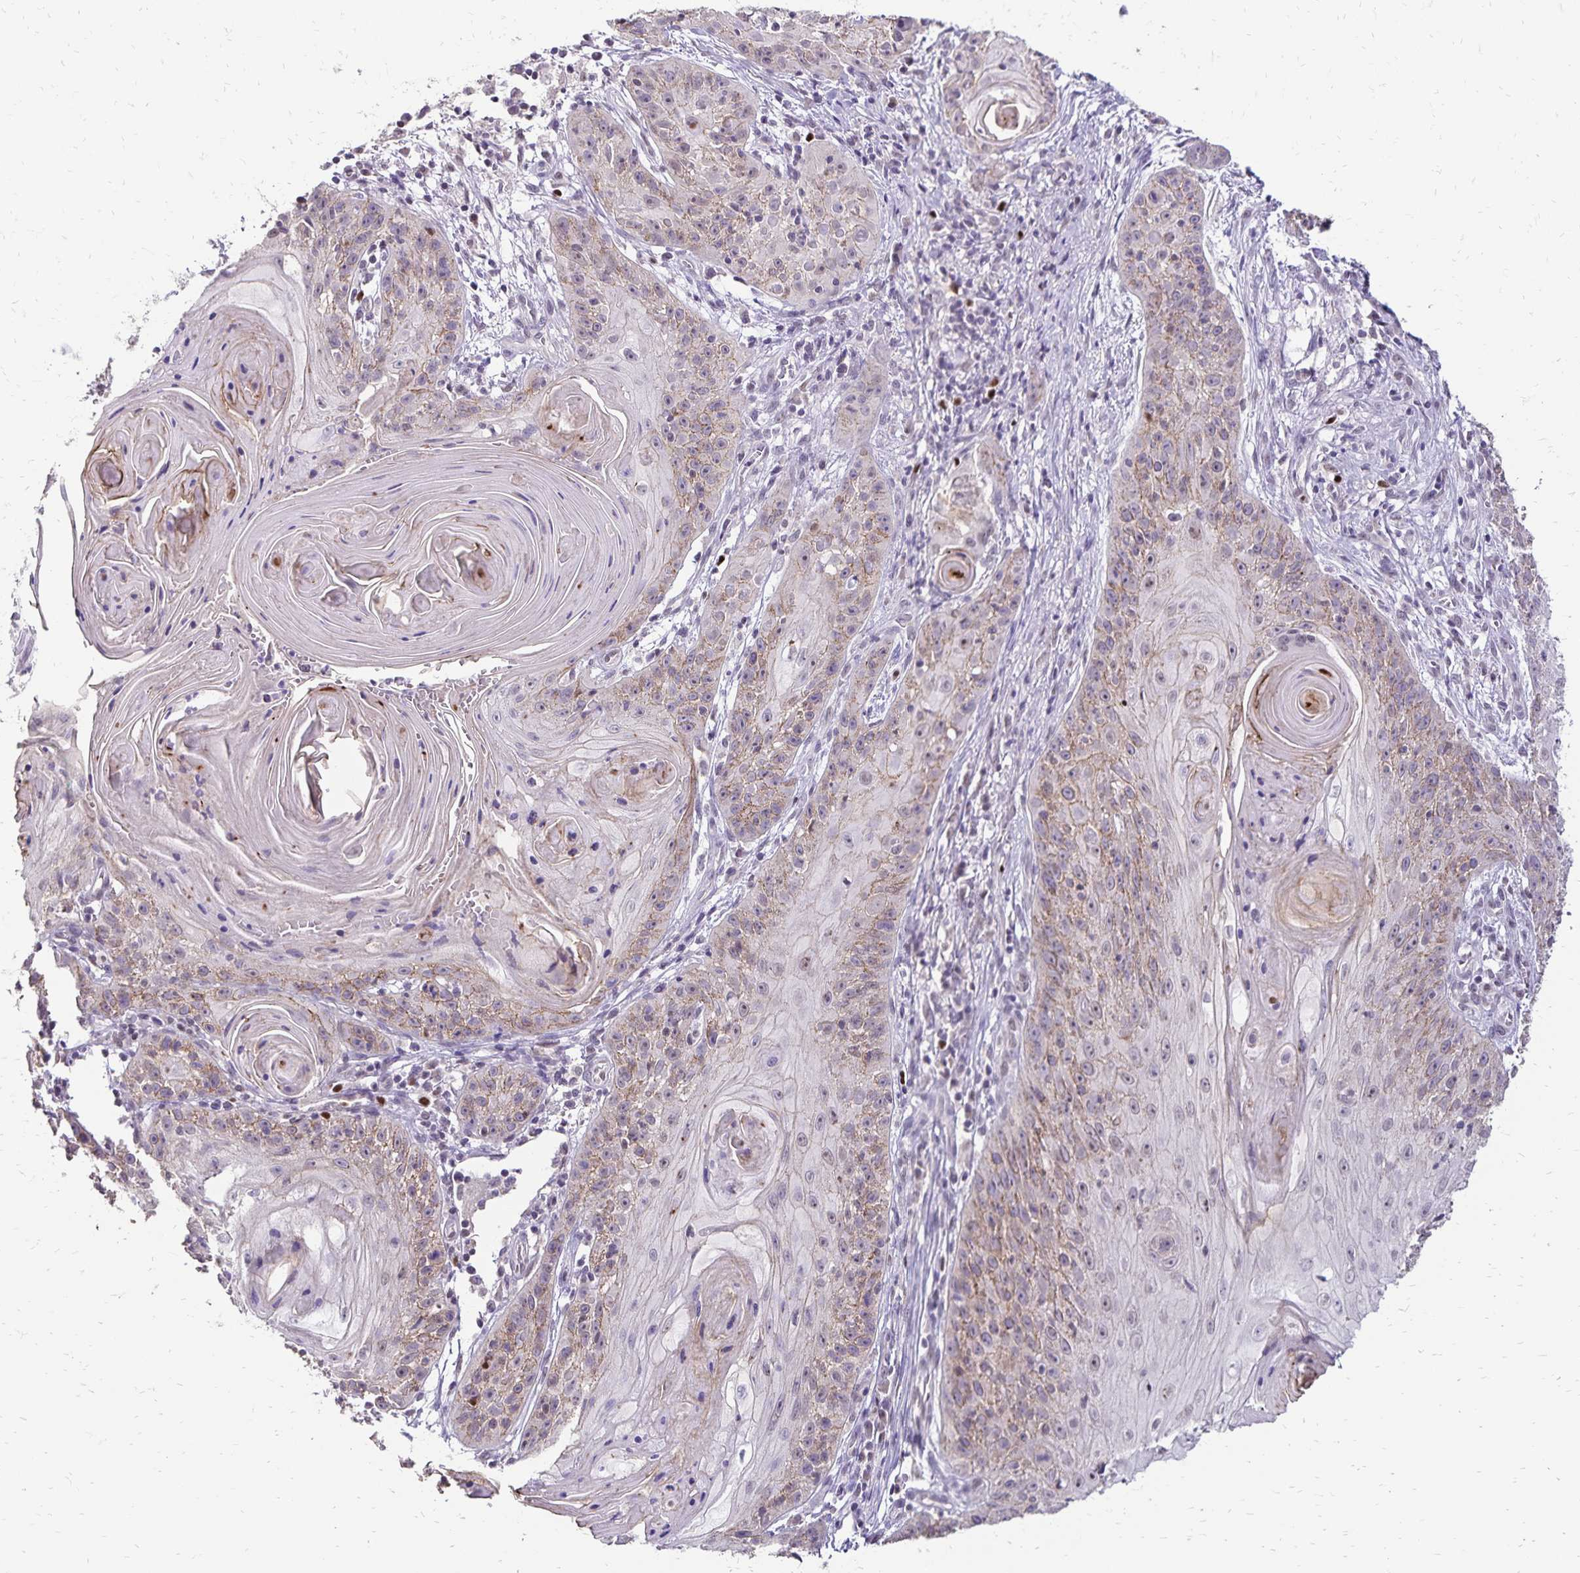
{"staining": {"intensity": "weak", "quantity": "25%-75%", "location": "cytoplasmic/membranous"}, "tissue": "skin cancer", "cell_type": "Tumor cells", "image_type": "cancer", "snomed": [{"axis": "morphology", "description": "Squamous cell carcinoma, NOS"}, {"axis": "topography", "description": "Skin"}, {"axis": "topography", "description": "Vulva"}], "caption": "The micrograph displays a brown stain indicating the presence of a protein in the cytoplasmic/membranous of tumor cells in skin cancer (squamous cell carcinoma).", "gene": "POLB", "patient": {"sex": "female", "age": 76}}